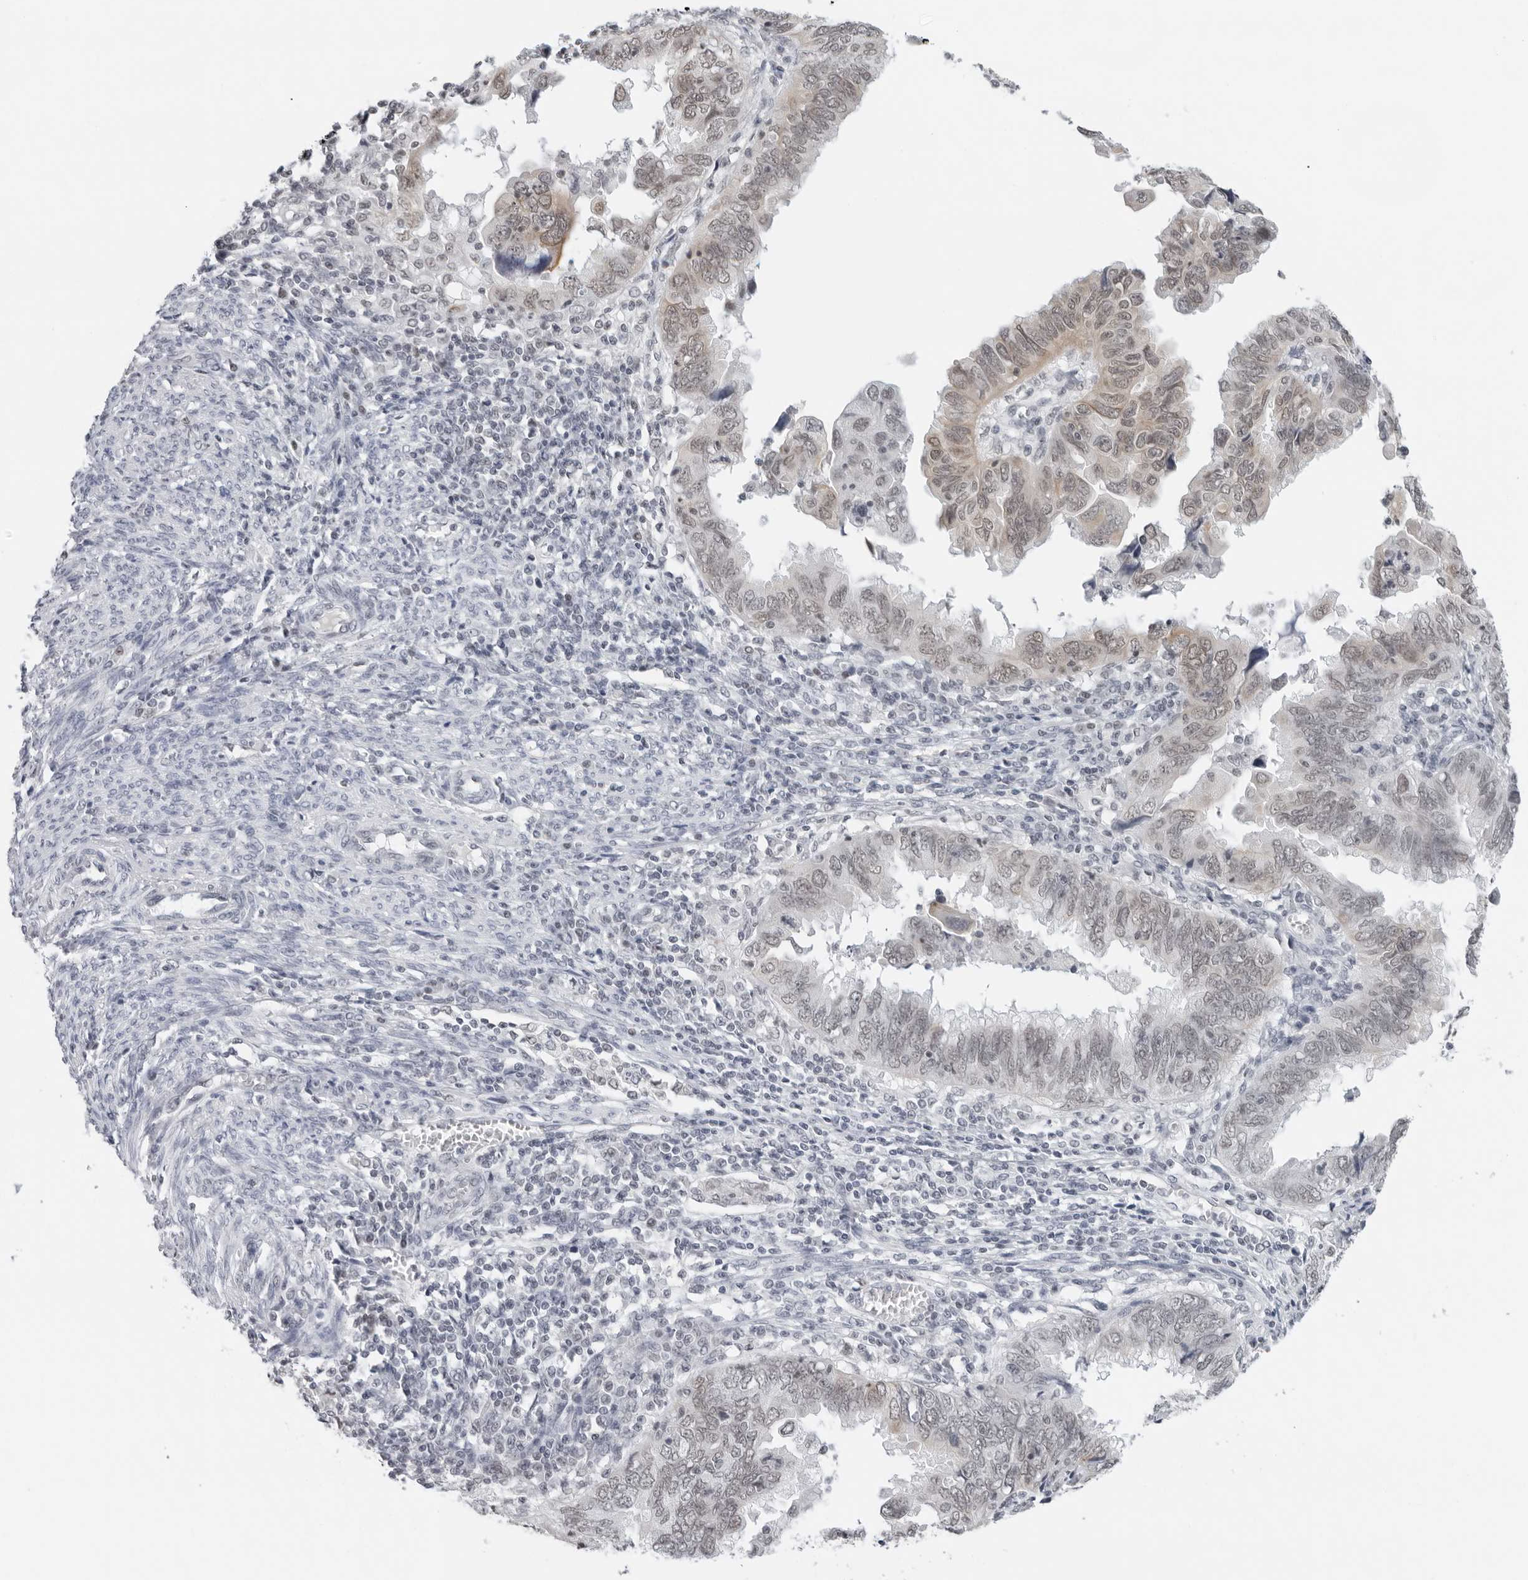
{"staining": {"intensity": "weak", "quantity": ">75%", "location": "cytoplasmic/membranous,nuclear"}, "tissue": "endometrial cancer", "cell_type": "Tumor cells", "image_type": "cancer", "snomed": [{"axis": "morphology", "description": "Adenocarcinoma, NOS"}, {"axis": "topography", "description": "Uterus"}], "caption": "There is low levels of weak cytoplasmic/membranous and nuclear expression in tumor cells of endometrial cancer, as demonstrated by immunohistochemical staining (brown color).", "gene": "FLG2", "patient": {"sex": "female", "age": 77}}